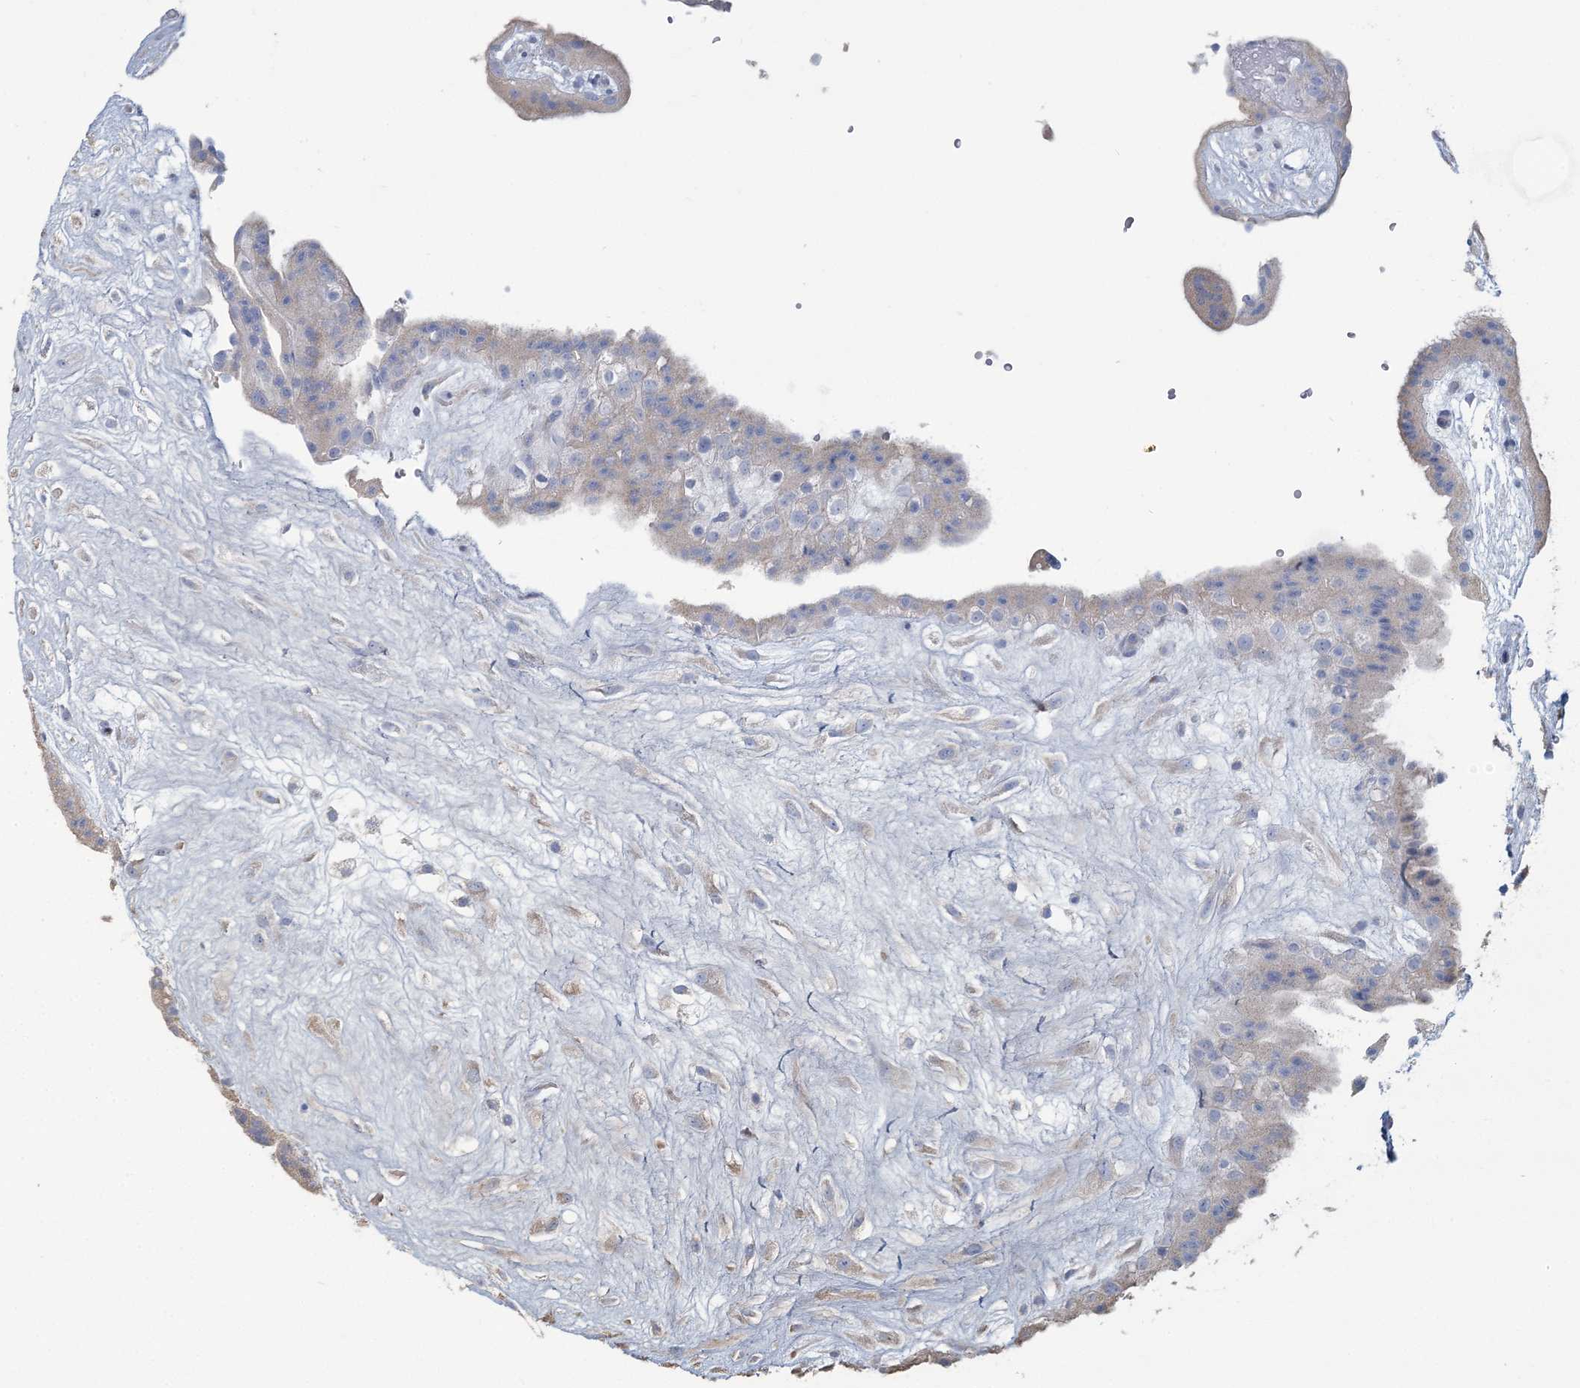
{"staining": {"intensity": "negative", "quantity": "none", "location": "none"}, "tissue": "placenta", "cell_type": "Decidual cells", "image_type": "normal", "snomed": [{"axis": "morphology", "description": "Normal tissue, NOS"}, {"axis": "topography", "description": "Placenta"}], "caption": "The immunohistochemistry image has no significant expression in decidual cells of placenta. Nuclei are stained in blue.", "gene": "CMBL", "patient": {"sex": "female", "age": 18}}